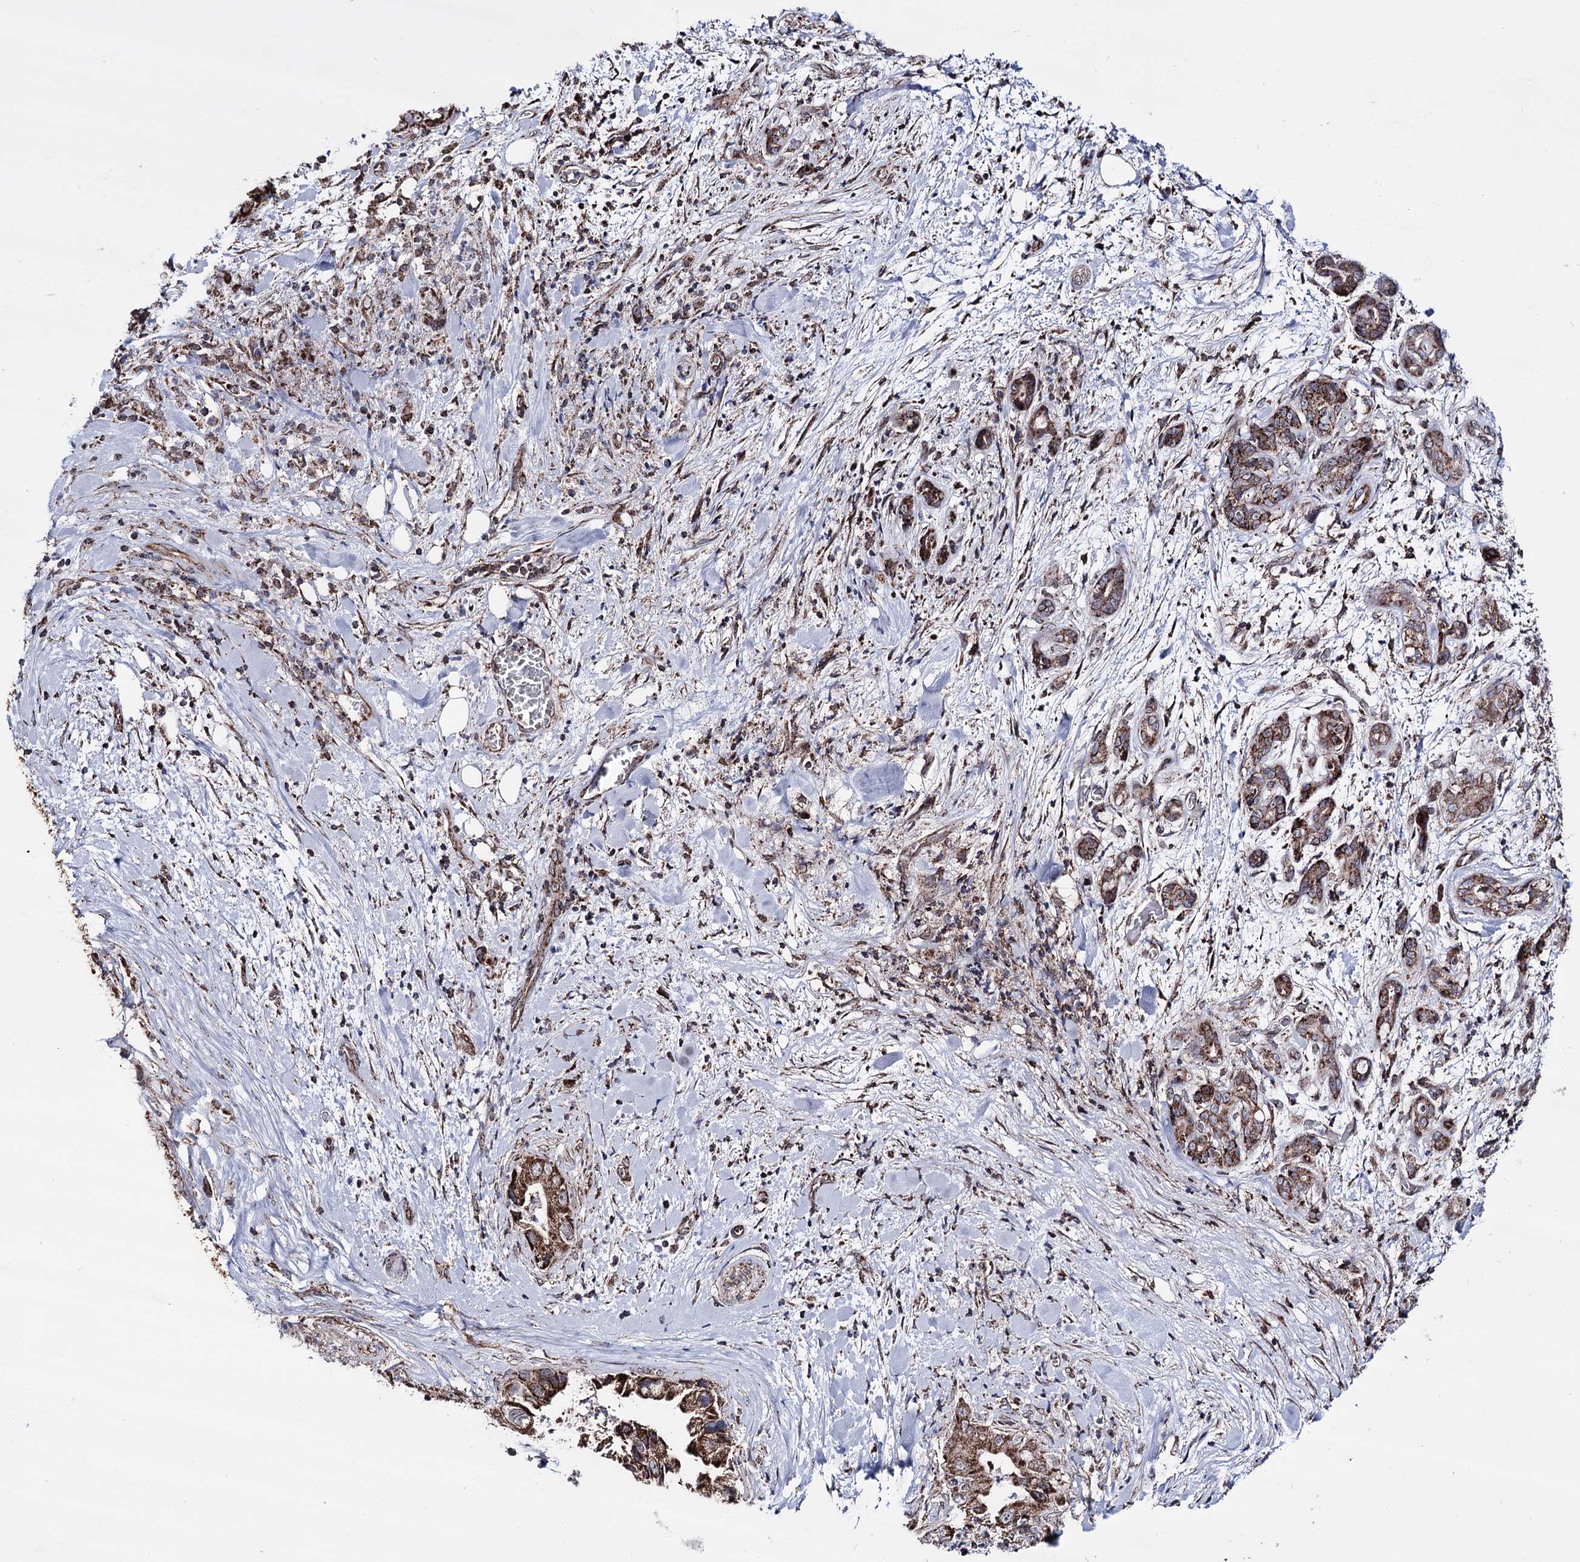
{"staining": {"intensity": "moderate", "quantity": ">75%", "location": "cytoplasmic/membranous"}, "tissue": "pancreatic cancer", "cell_type": "Tumor cells", "image_type": "cancer", "snomed": [{"axis": "morphology", "description": "Adenocarcinoma, NOS"}, {"axis": "topography", "description": "Pancreas"}], "caption": "Brown immunohistochemical staining in human pancreatic cancer (adenocarcinoma) demonstrates moderate cytoplasmic/membranous staining in about >75% of tumor cells.", "gene": "CREB3L4", "patient": {"sex": "female", "age": 78}}